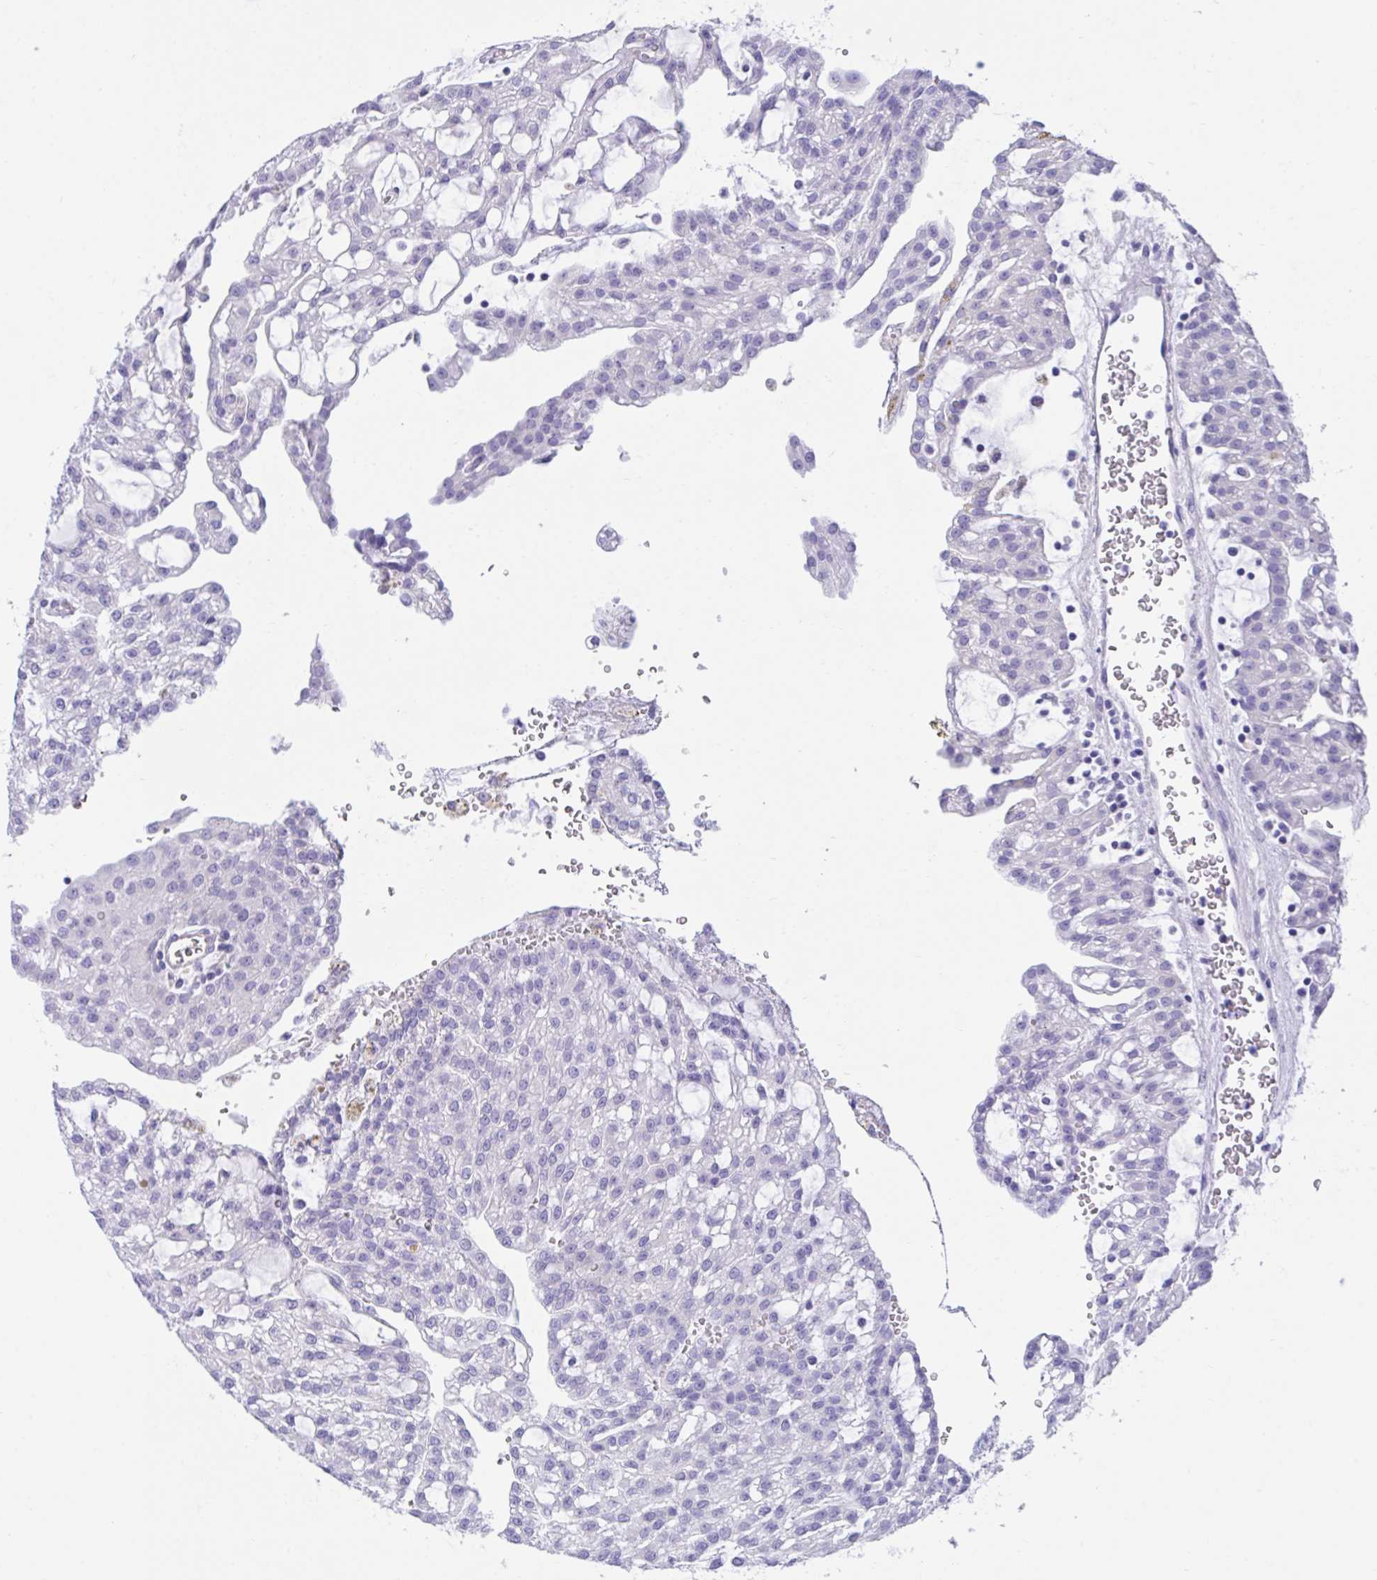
{"staining": {"intensity": "negative", "quantity": "none", "location": "none"}, "tissue": "renal cancer", "cell_type": "Tumor cells", "image_type": "cancer", "snomed": [{"axis": "morphology", "description": "Adenocarcinoma, NOS"}, {"axis": "topography", "description": "Kidney"}], "caption": "Immunohistochemical staining of human renal cancer reveals no significant staining in tumor cells.", "gene": "PGM2L1", "patient": {"sex": "male", "age": 63}}